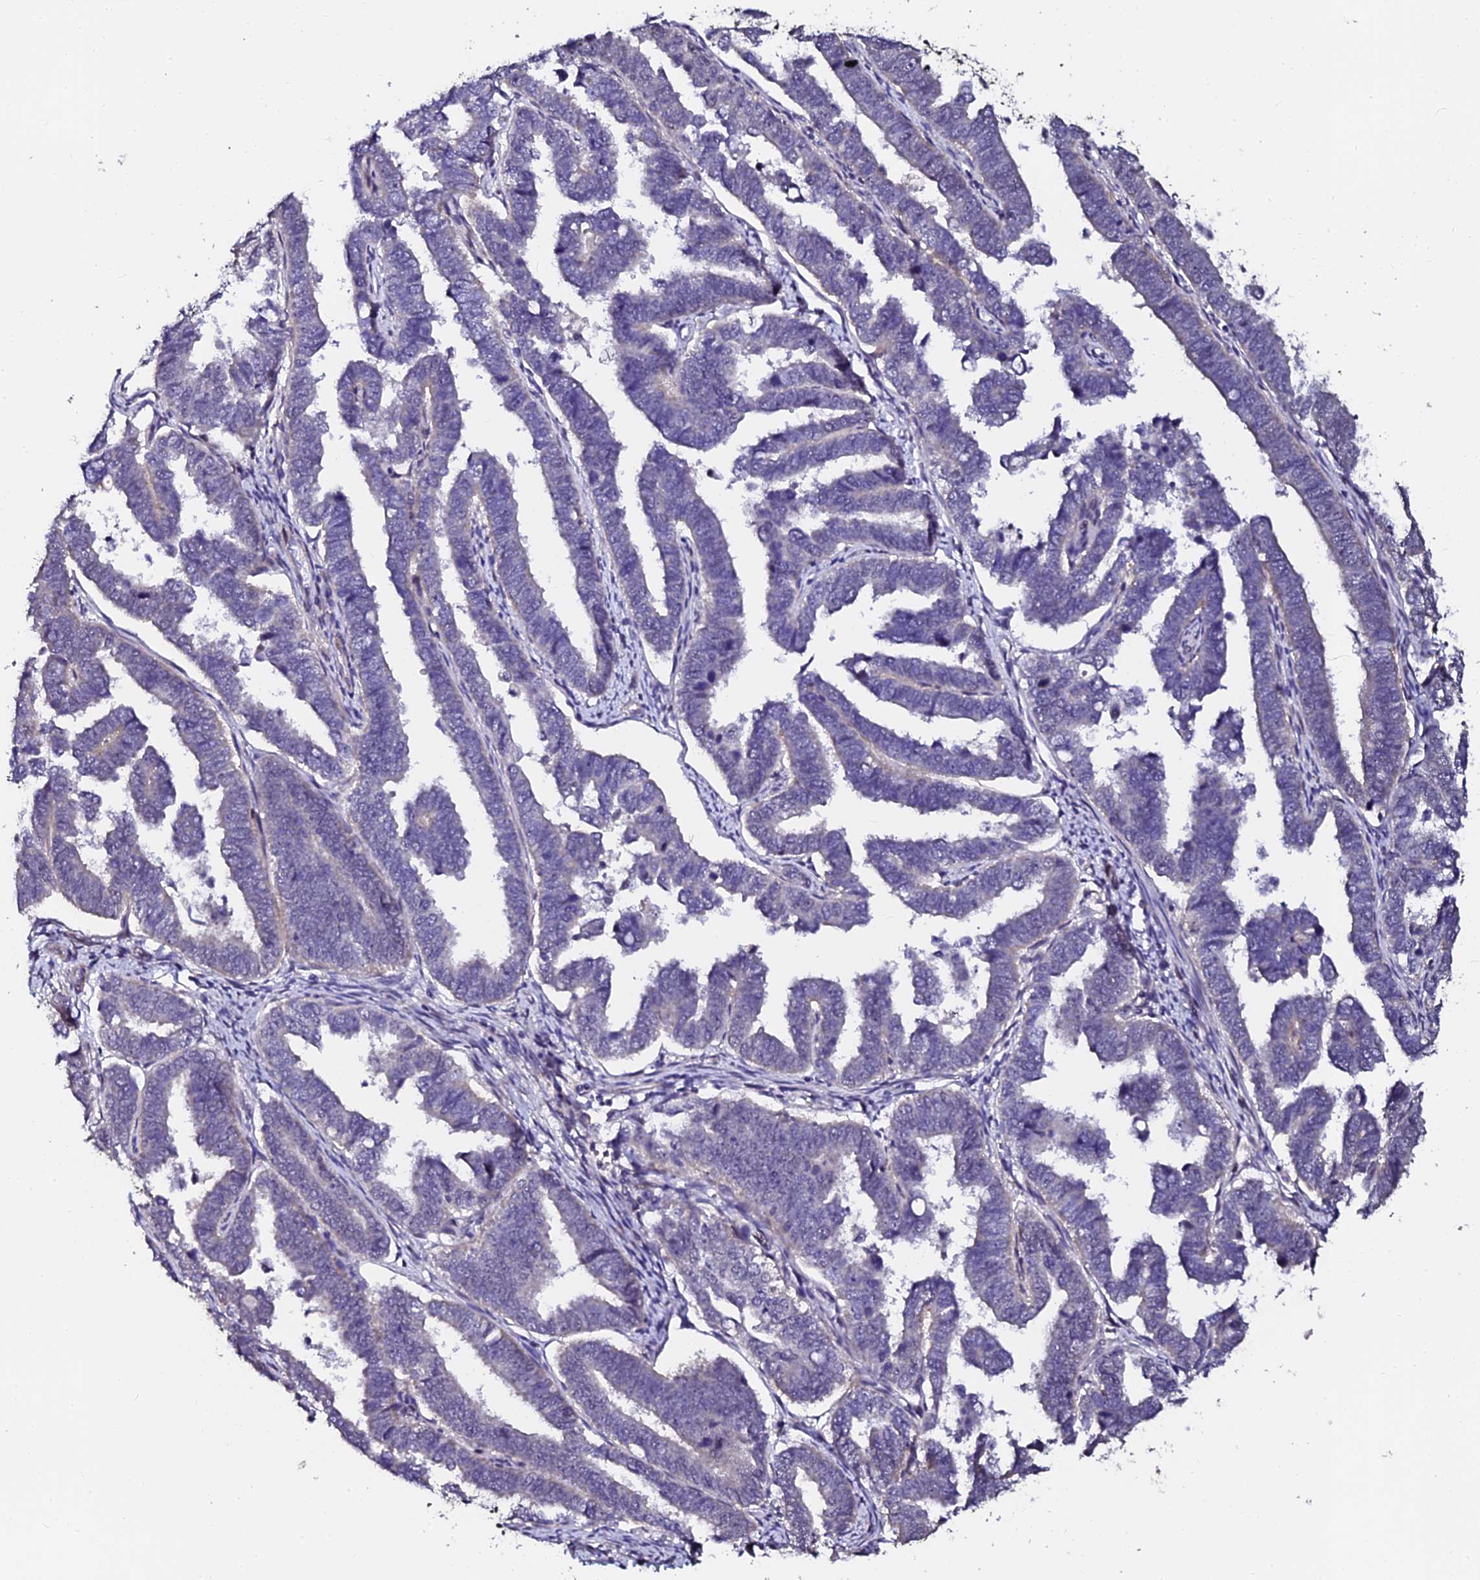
{"staining": {"intensity": "negative", "quantity": "none", "location": "none"}, "tissue": "endometrial cancer", "cell_type": "Tumor cells", "image_type": "cancer", "snomed": [{"axis": "morphology", "description": "Adenocarcinoma, NOS"}, {"axis": "topography", "description": "Endometrium"}], "caption": "Photomicrograph shows no significant protein positivity in tumor cells of endometrial adenocarcinoma. (DAB (3,3'-diaminobenzidine) IHC, high magnification).", "gene": "GPN3", "patient": {"sex": "female", "age": 75}}